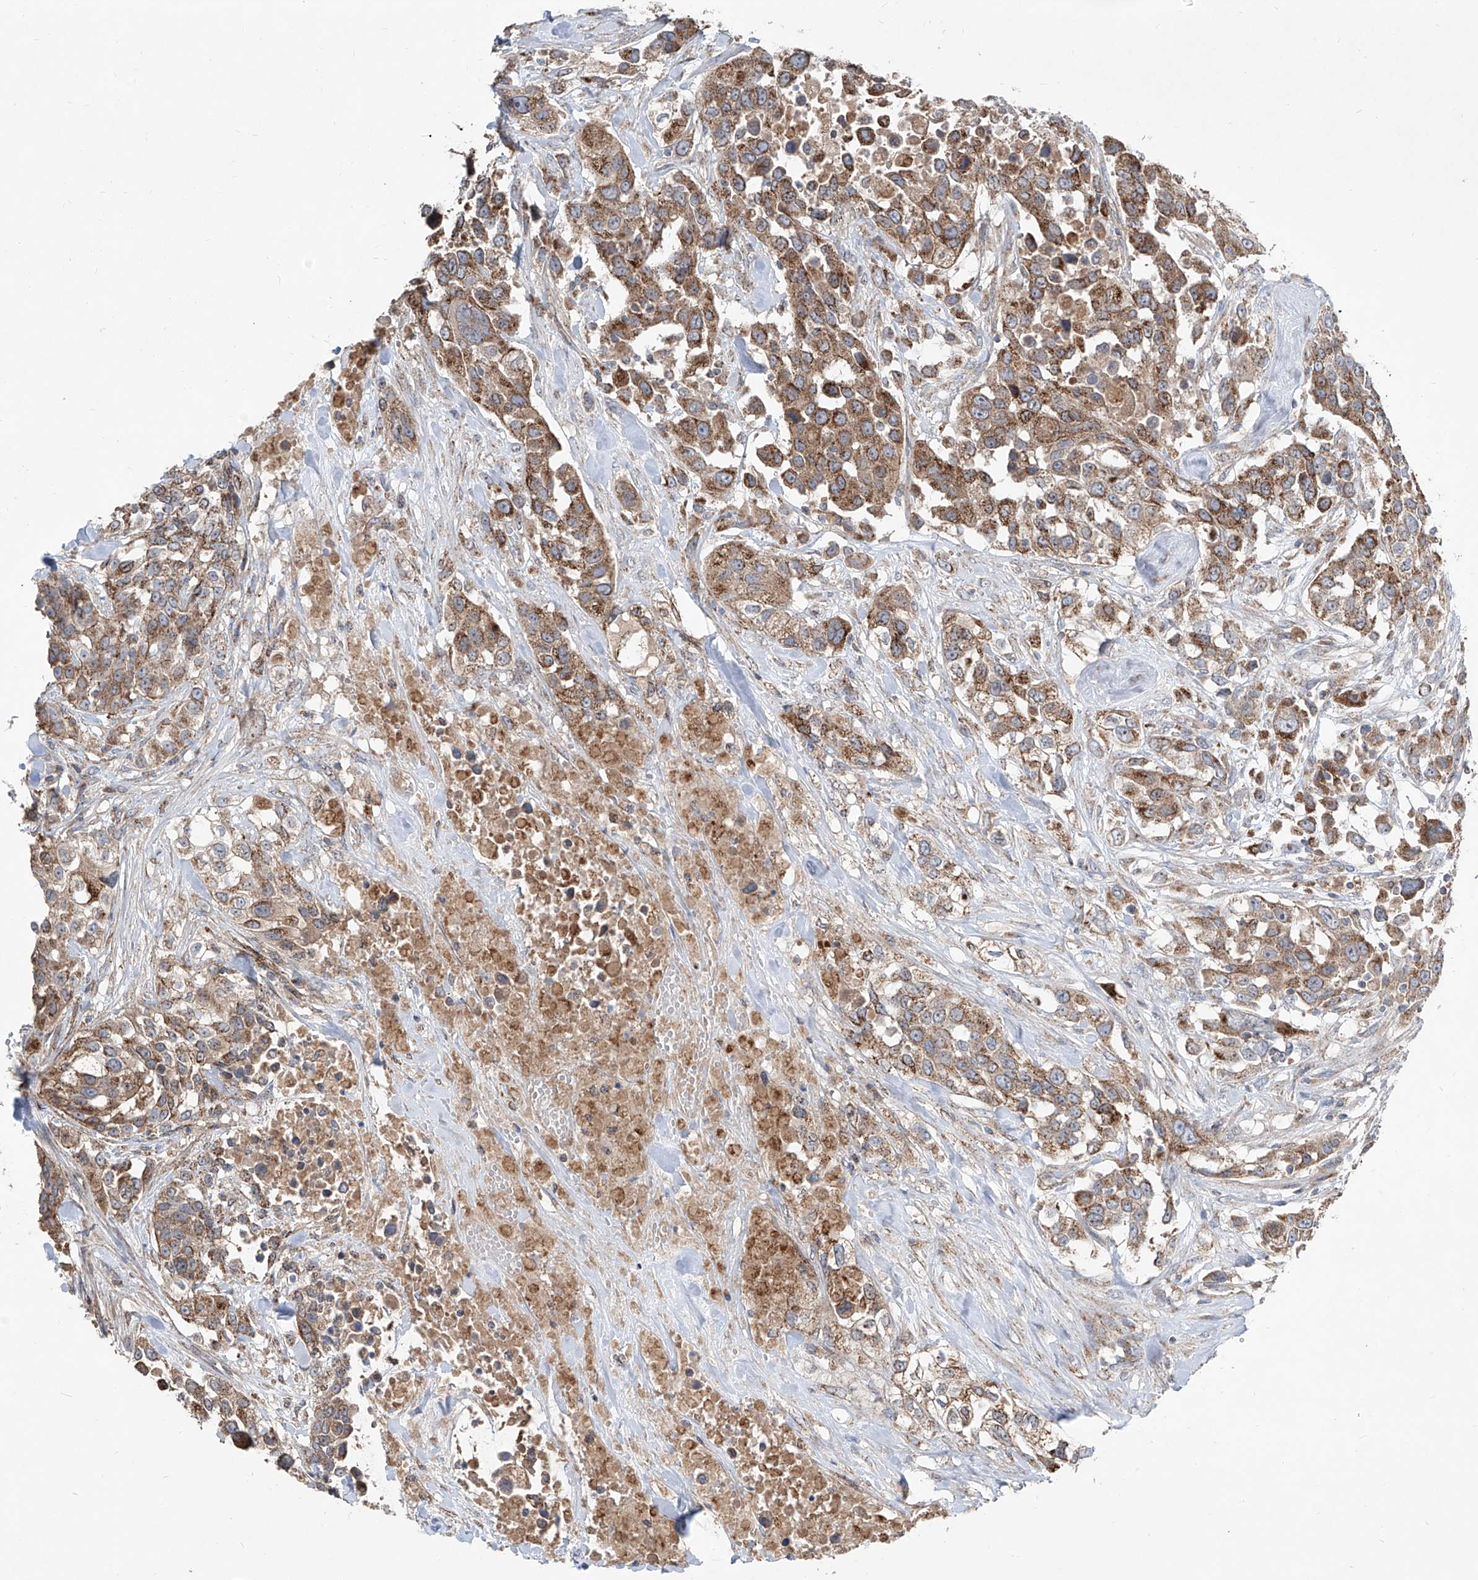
{"staining": {"intensity": "moderate", "quantity": ">75%", "location": "cytoplasmic/membranous"}, "tissue": "urothelial cancer", "cell_type": "Tumor cells", "image_type": "cancer", "snomed": [{"axis": "morphology", "description": "Urothelial carcinoma, High grade"}, {"axis": "topography", "description": "Urinary bladder"}], "caption": "A histopathology image showing moderate cytoplasmic/membranous positivity in about >75% of tumor cells in urothelial carcinoma (high-grade), as visualized by brown immunohistochemical staining.", "gene": "ABCD3", "patient": {"sex": "female", "age": 80}}